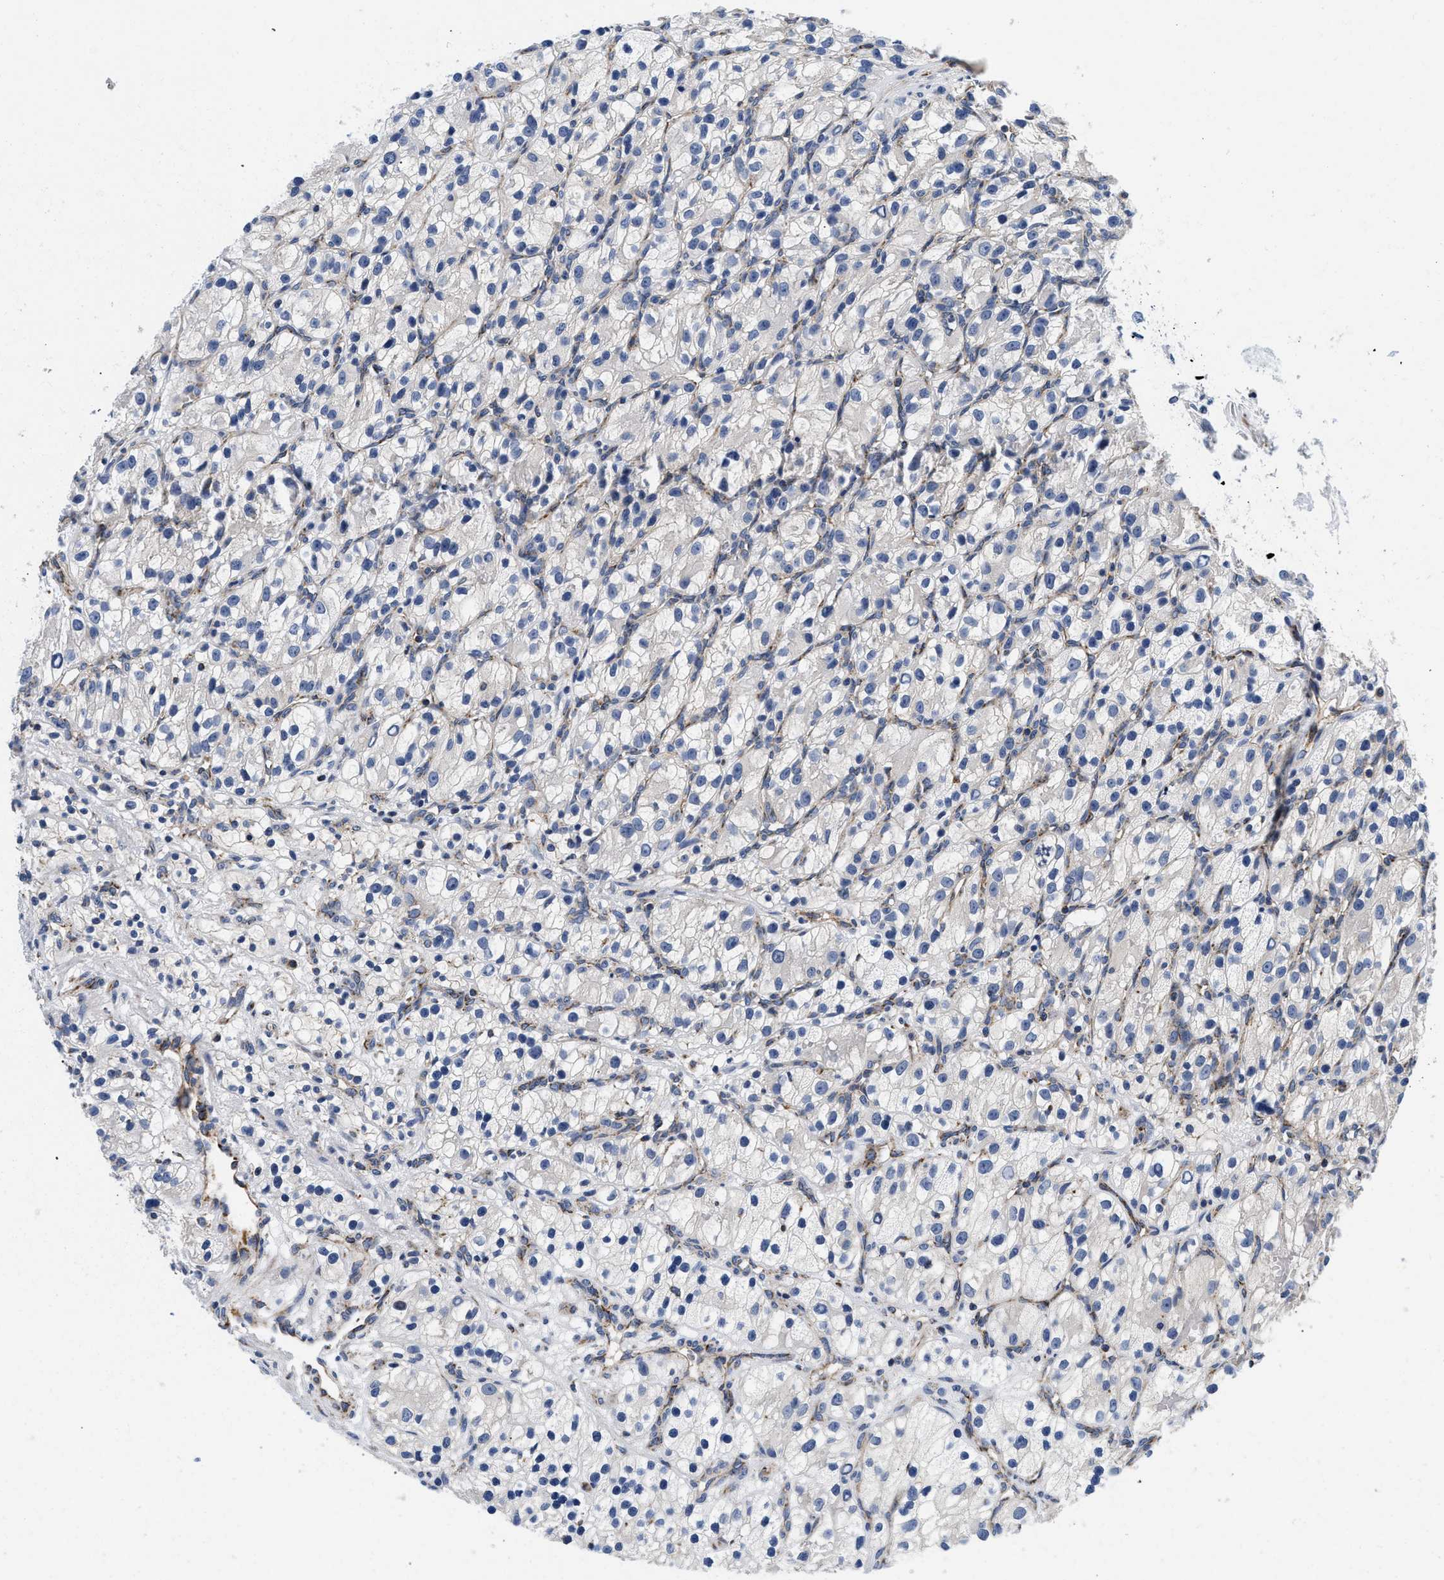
{"staining": {"intensity": "negative", "quantity": "none", "location": "none"}, "tissue": "renal cancer", "cell_type": "Tumor cells", "image_type": "cancer", "snomed": [{"axis": "morphology", "description": "Adenocarcinoma, NOS"}, {"axis": "topography", "description": "Kidney"}], "caption": "A high-resolution micrograph shows immunohistochemistry staining of renal cancer, which displays no significant expression in tumor cells.", "gene": "PDP1", "patient": {"sex": "female", "age": 57}}